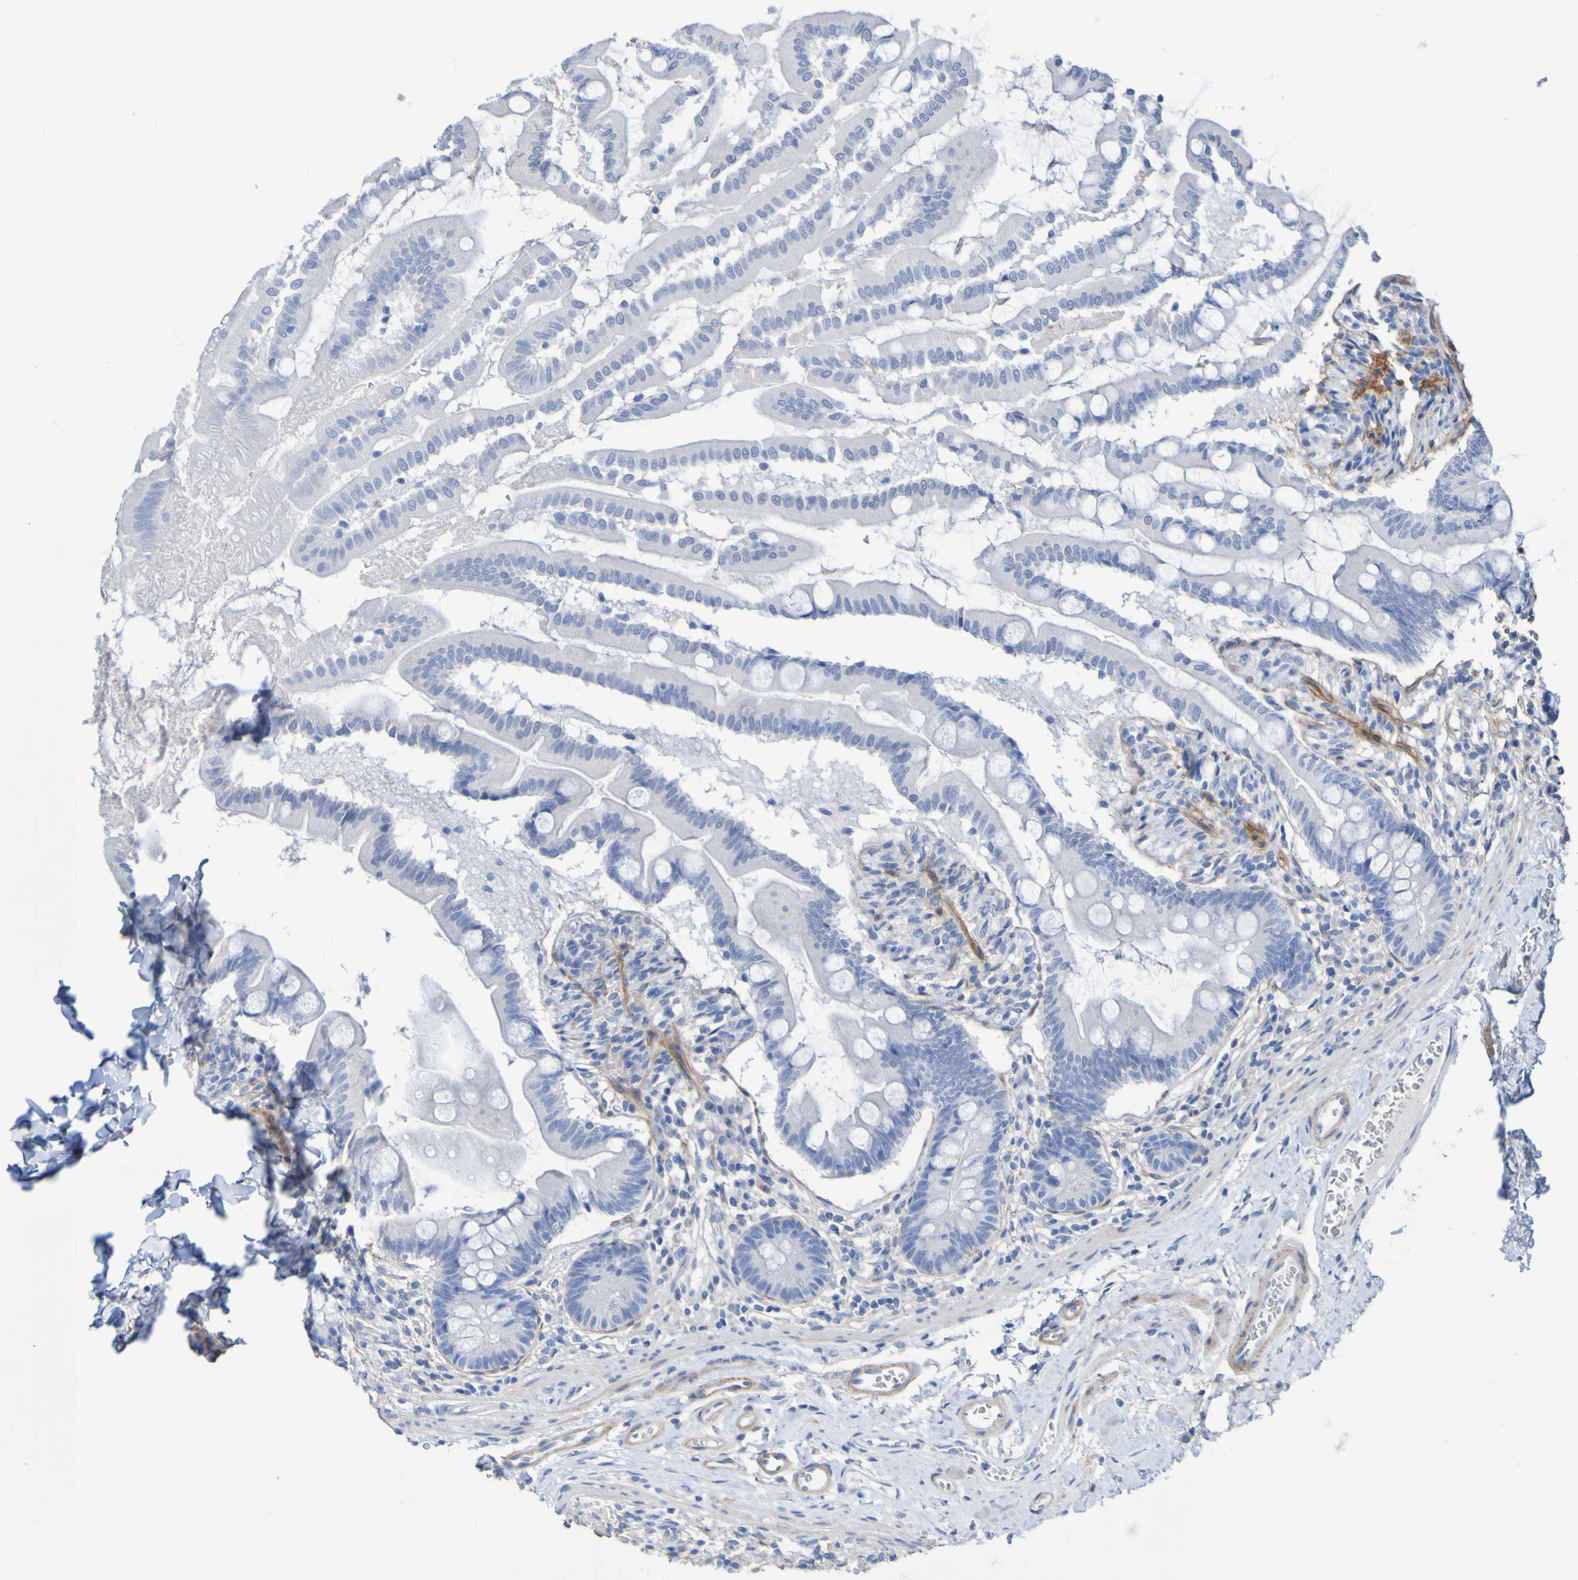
{"staining": {"intensity": "negative", "quantity": "none", "location": "none"}, "tissue": "small intestine", "cell_type": "Glandular cells", "image_type": "normal", "snomed": [{"axis": "morphology", "description": "Normal tissue, NOS"}, {"axis": "topography", "description": "Small intestine"}], "caption": "Glandular cells show no significant staining in normal small intestine.", "gene": "SGCB", "patient": {"sex": "female", "age": 56}}